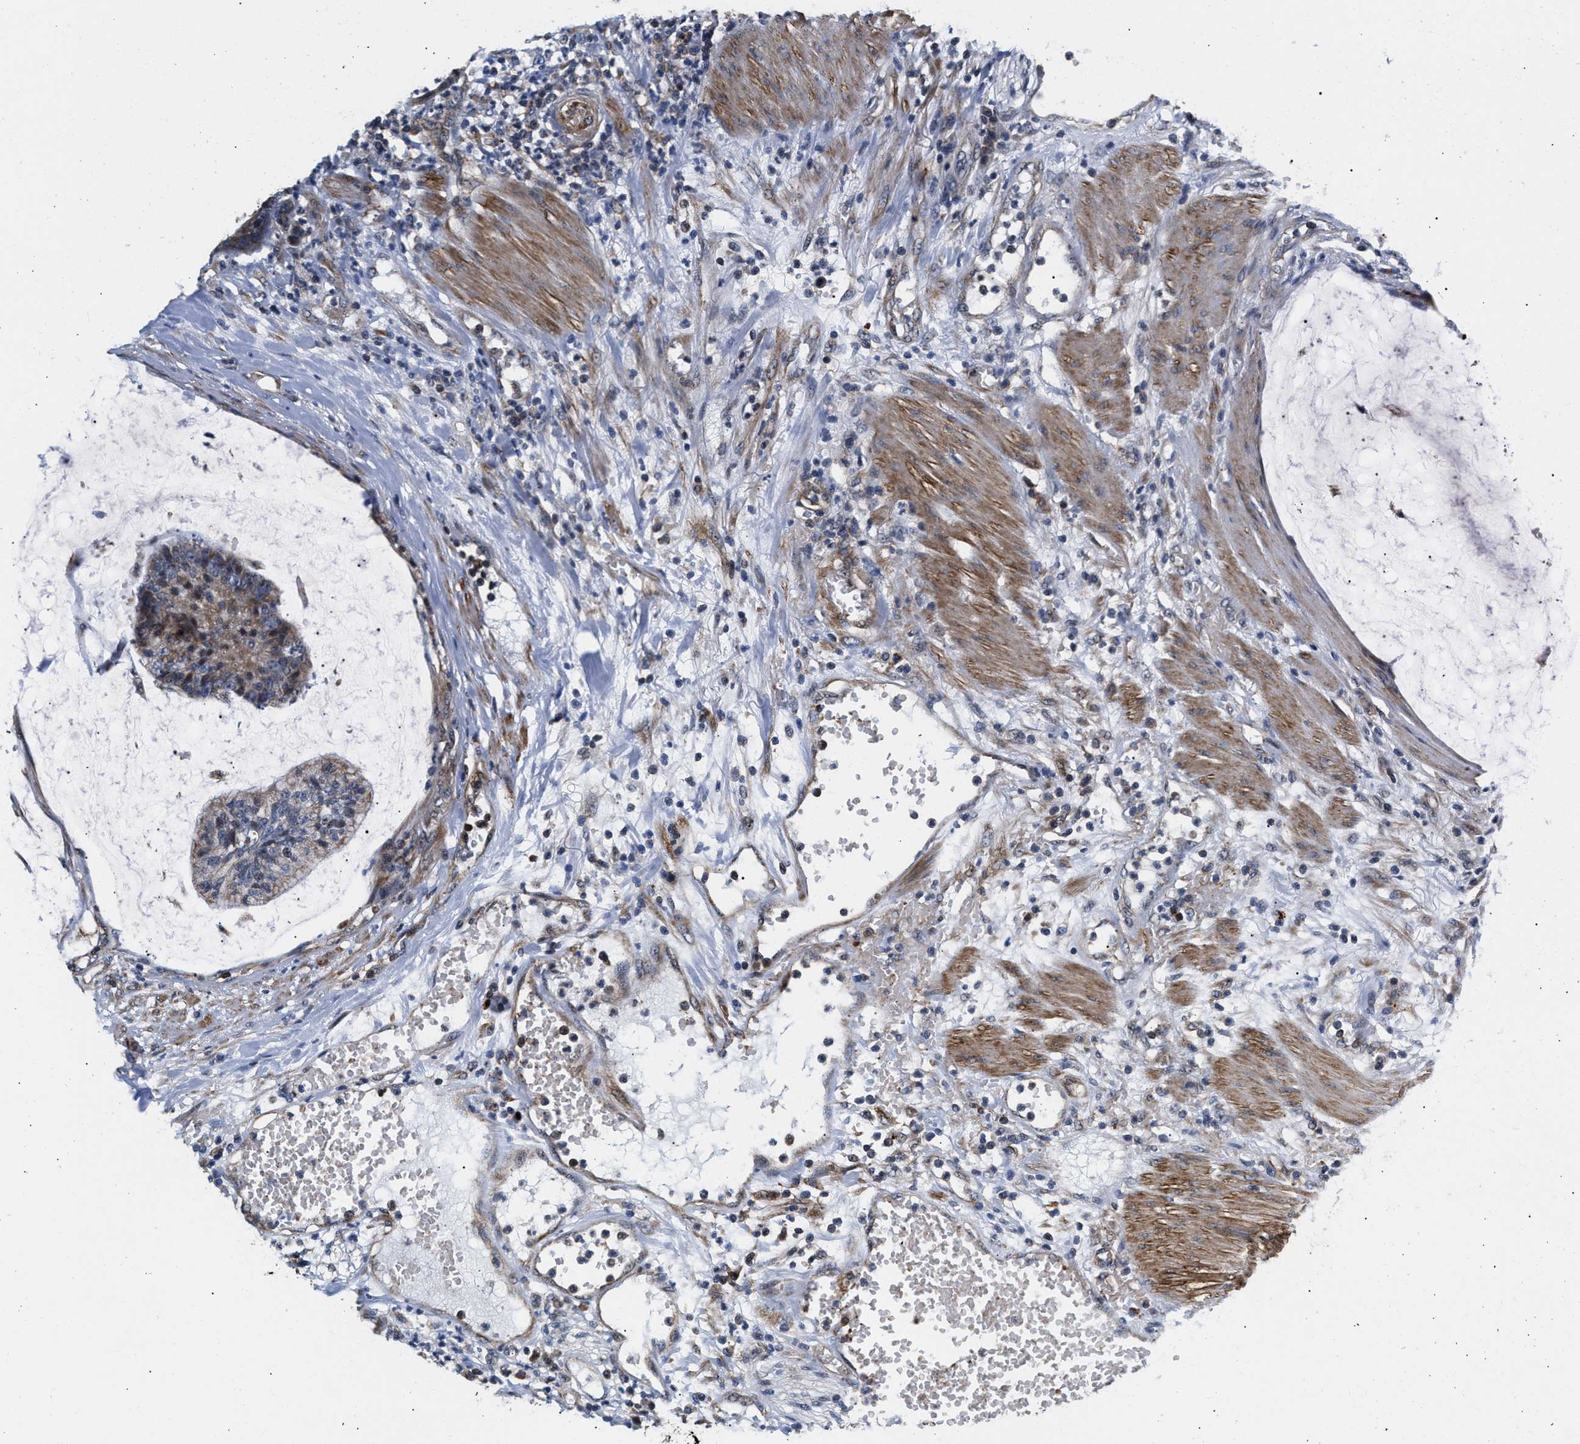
{"staining": {"intensity": "moderate", "quantity": ">75%", "location": "cytoplasmic/membranous"}, "tissue": "colorectal cancer", "cell_type": "Tumor cells", "image_type": "cancer", "snomed": [{"axis": "morphology", "description": "Adenocarcinoma, NOS"}, {"axis": "topography", "description": "Colon"}], "caption": "Immunohistochemistry of colorectal adenocarcinoma displays medium levels of moderate cytoplasmic/membranous positivity in about >75% of tumor cells.", "gene": "SGK1", "patient": {"sex": "female", "age": 84}}